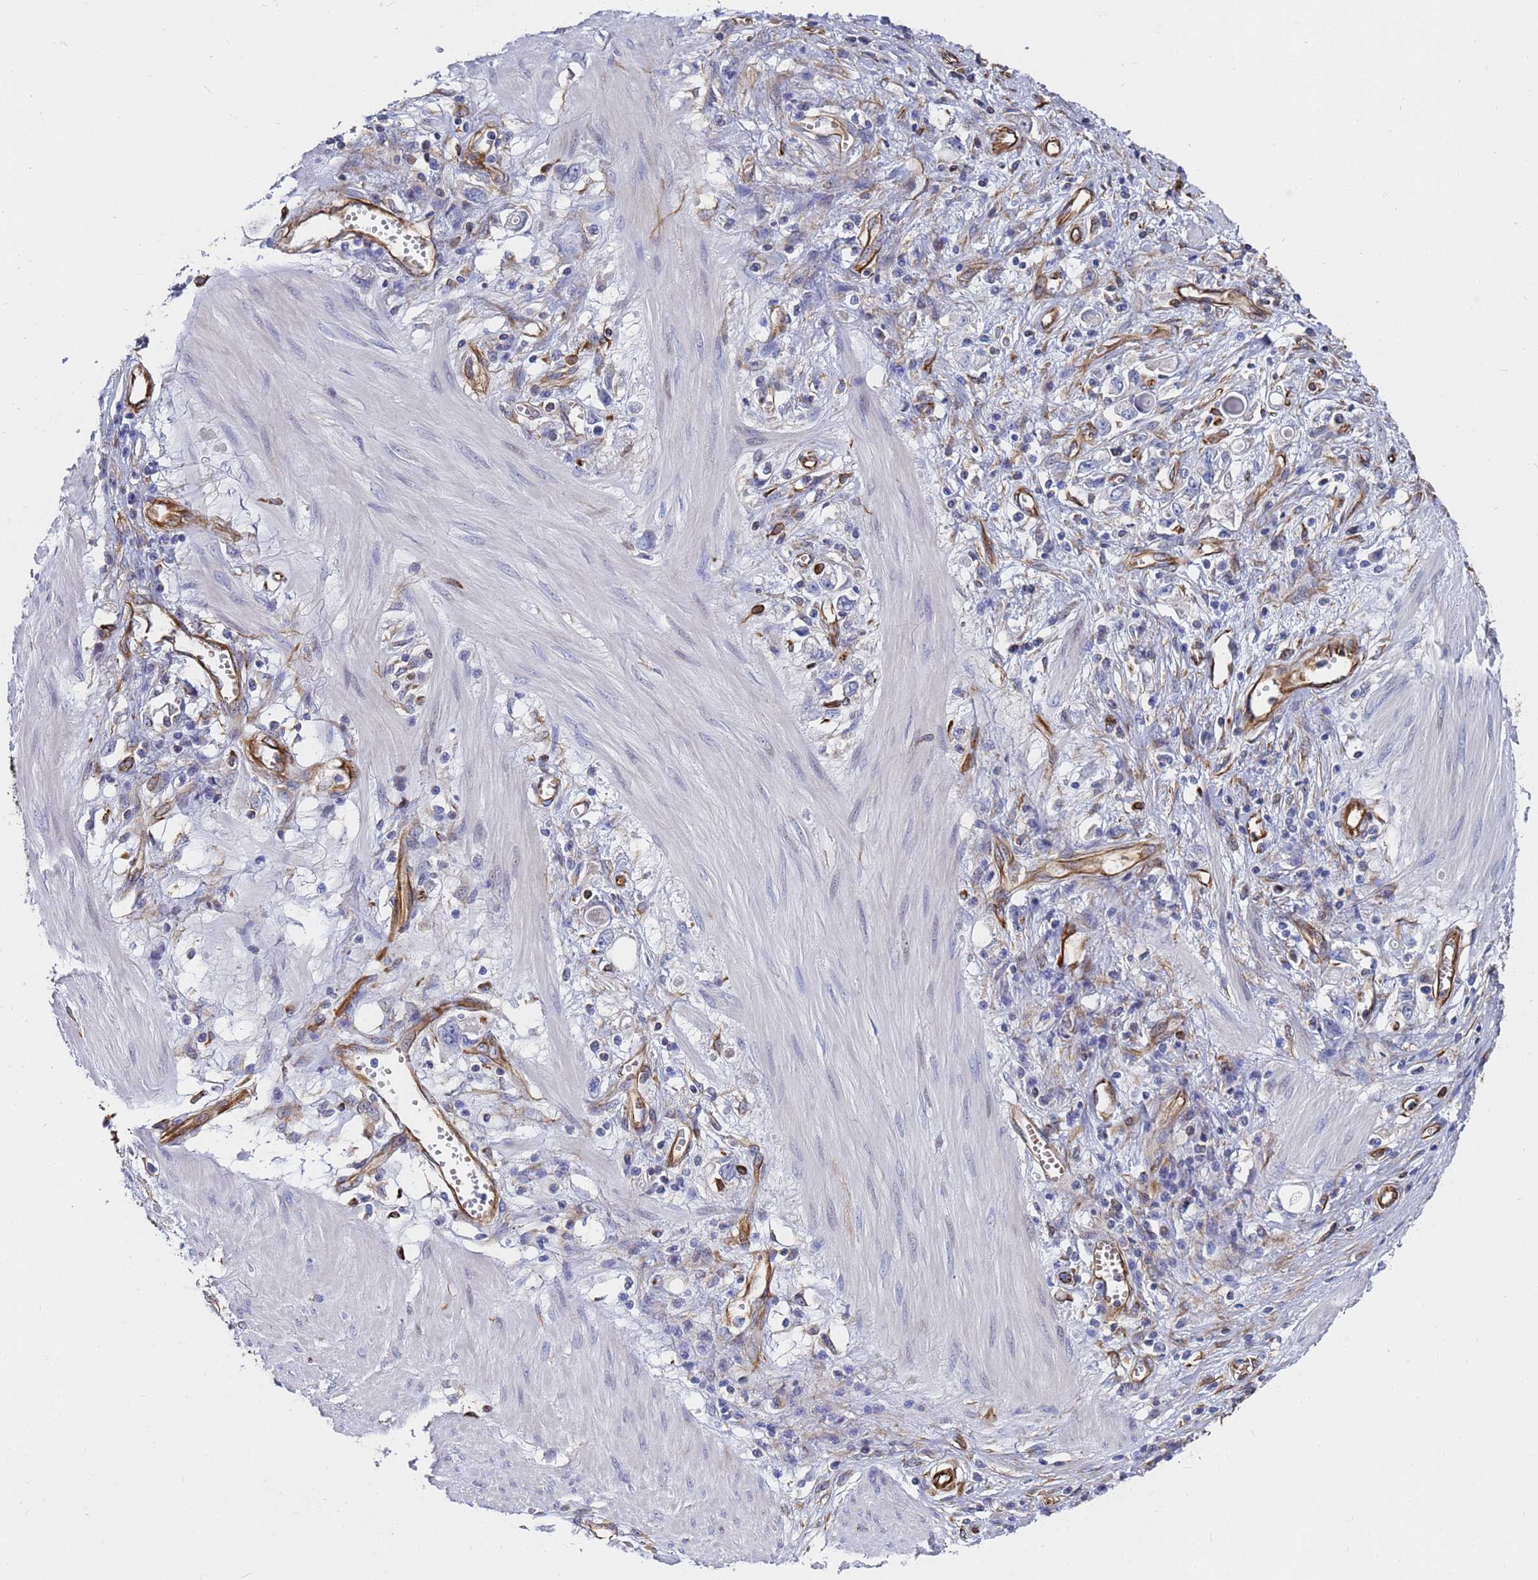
{"staining": {"intensity": "negative", "quantity": "none", "location": "none"}, "tissue": "stomach cancer", "cell_type": "Tumor cells", "image_type": "cancer", "snomed": [{"axis": "morphology", "description": "Adenocarcinoma, NOS"}, {"axis": "topography", "description": "Stomach"}], "caption": "DAB immunohistochemical staining of adenocarcinoma (stomach) demonstrates no significant staining in tumor cells.", "gene": "SYT13", "patient": {"sex": "female", "age": 76}}